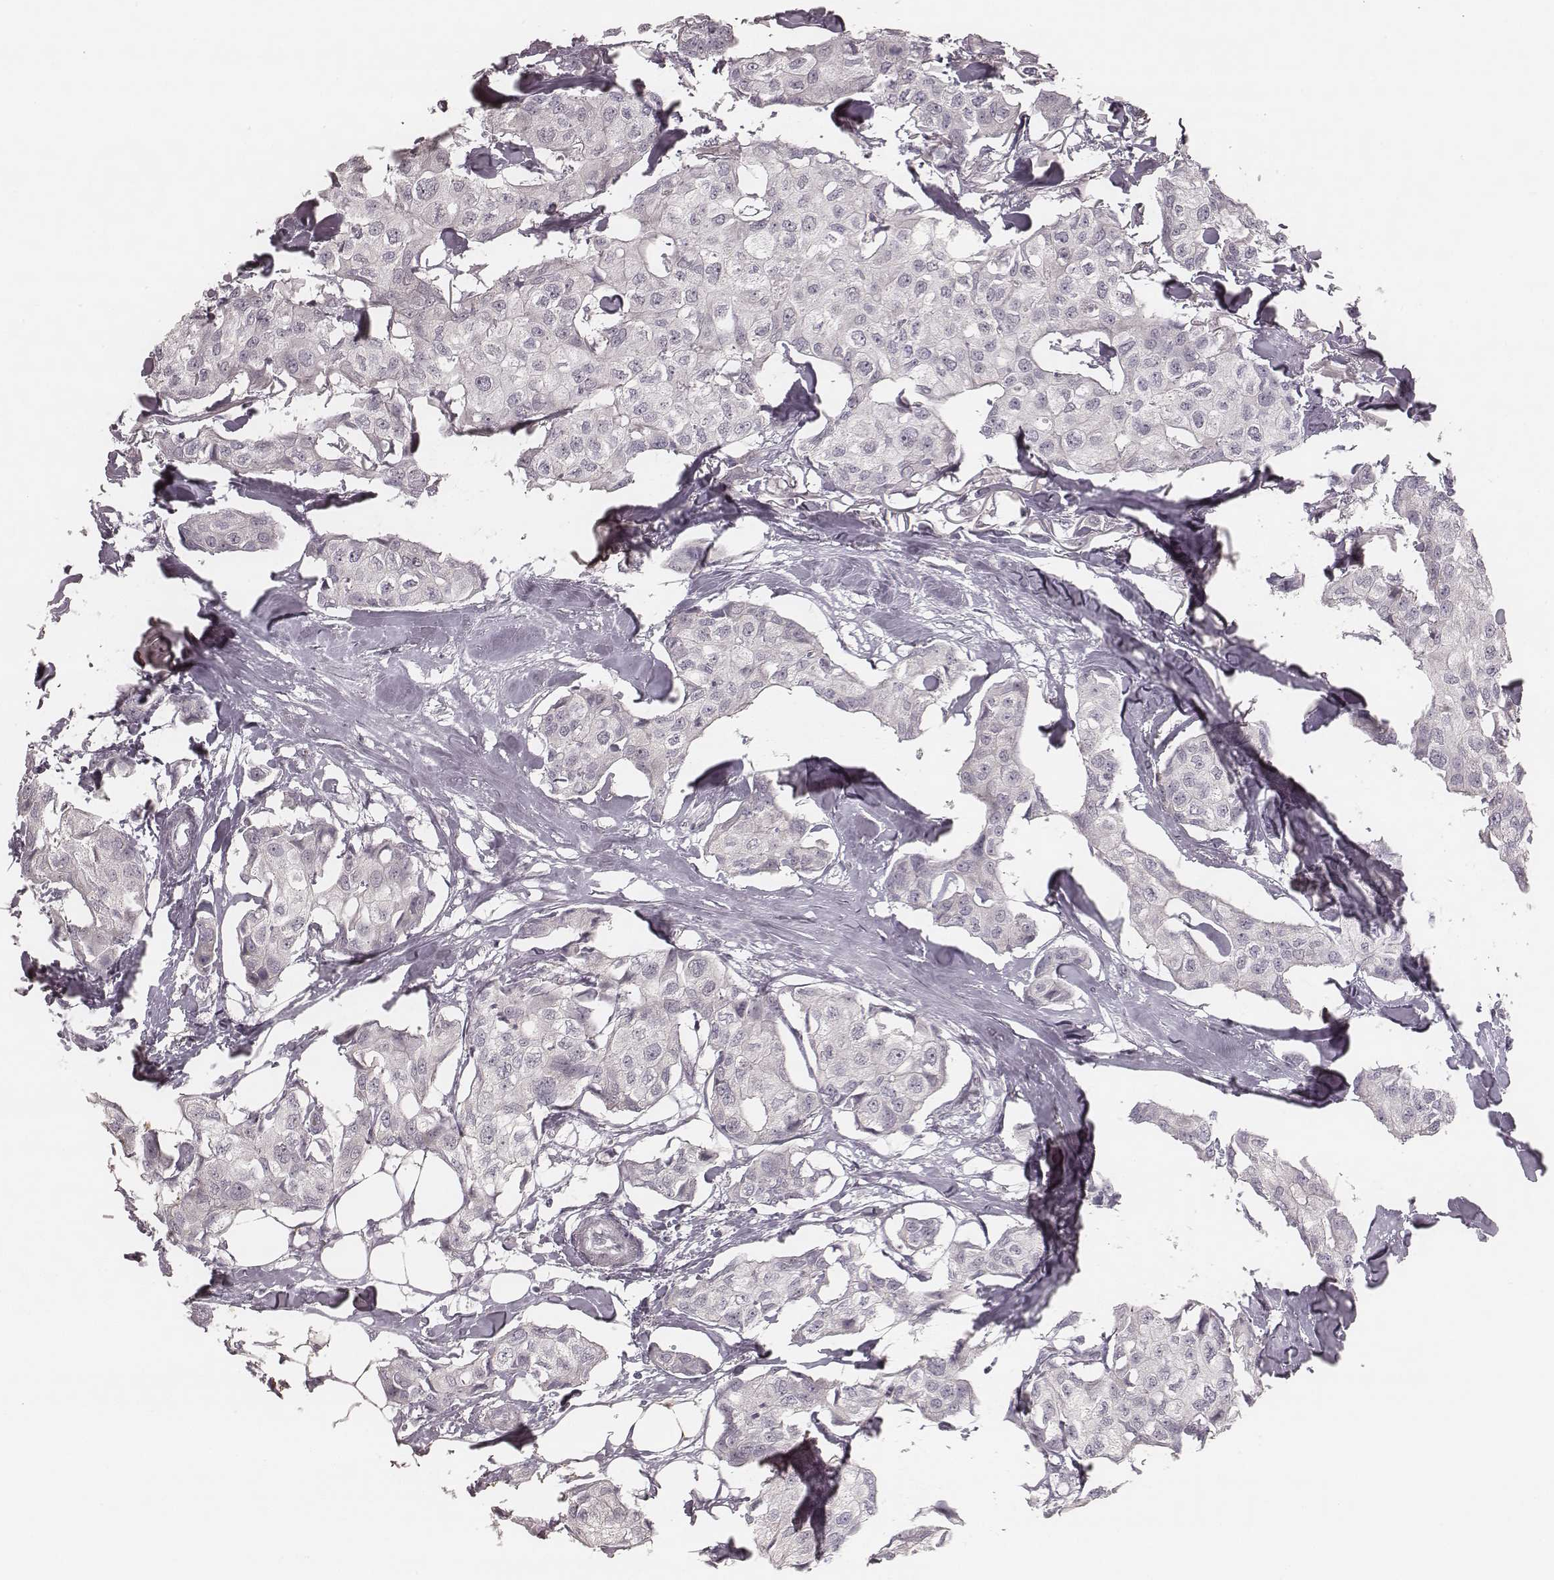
{"staining": {"intensity": "negative", "quantity": "none", "location": "none"}, "tissue": "breast cancer", "cell_type": "Tumor cells", "image_type": "cancer", "snomed": [{"axis": "morphology", "description": "Duct carcinoma"}, {"axis": "topography", "description": "Breast"}], "caption": "Breast cancer (infiltrating ductal carcinoma) stained for a protein using immunohistochemistry (IHC) exhibits no positivity tumor cells.", "gene": "ACACB", "patient": {"sex": "female", "age": 80}}